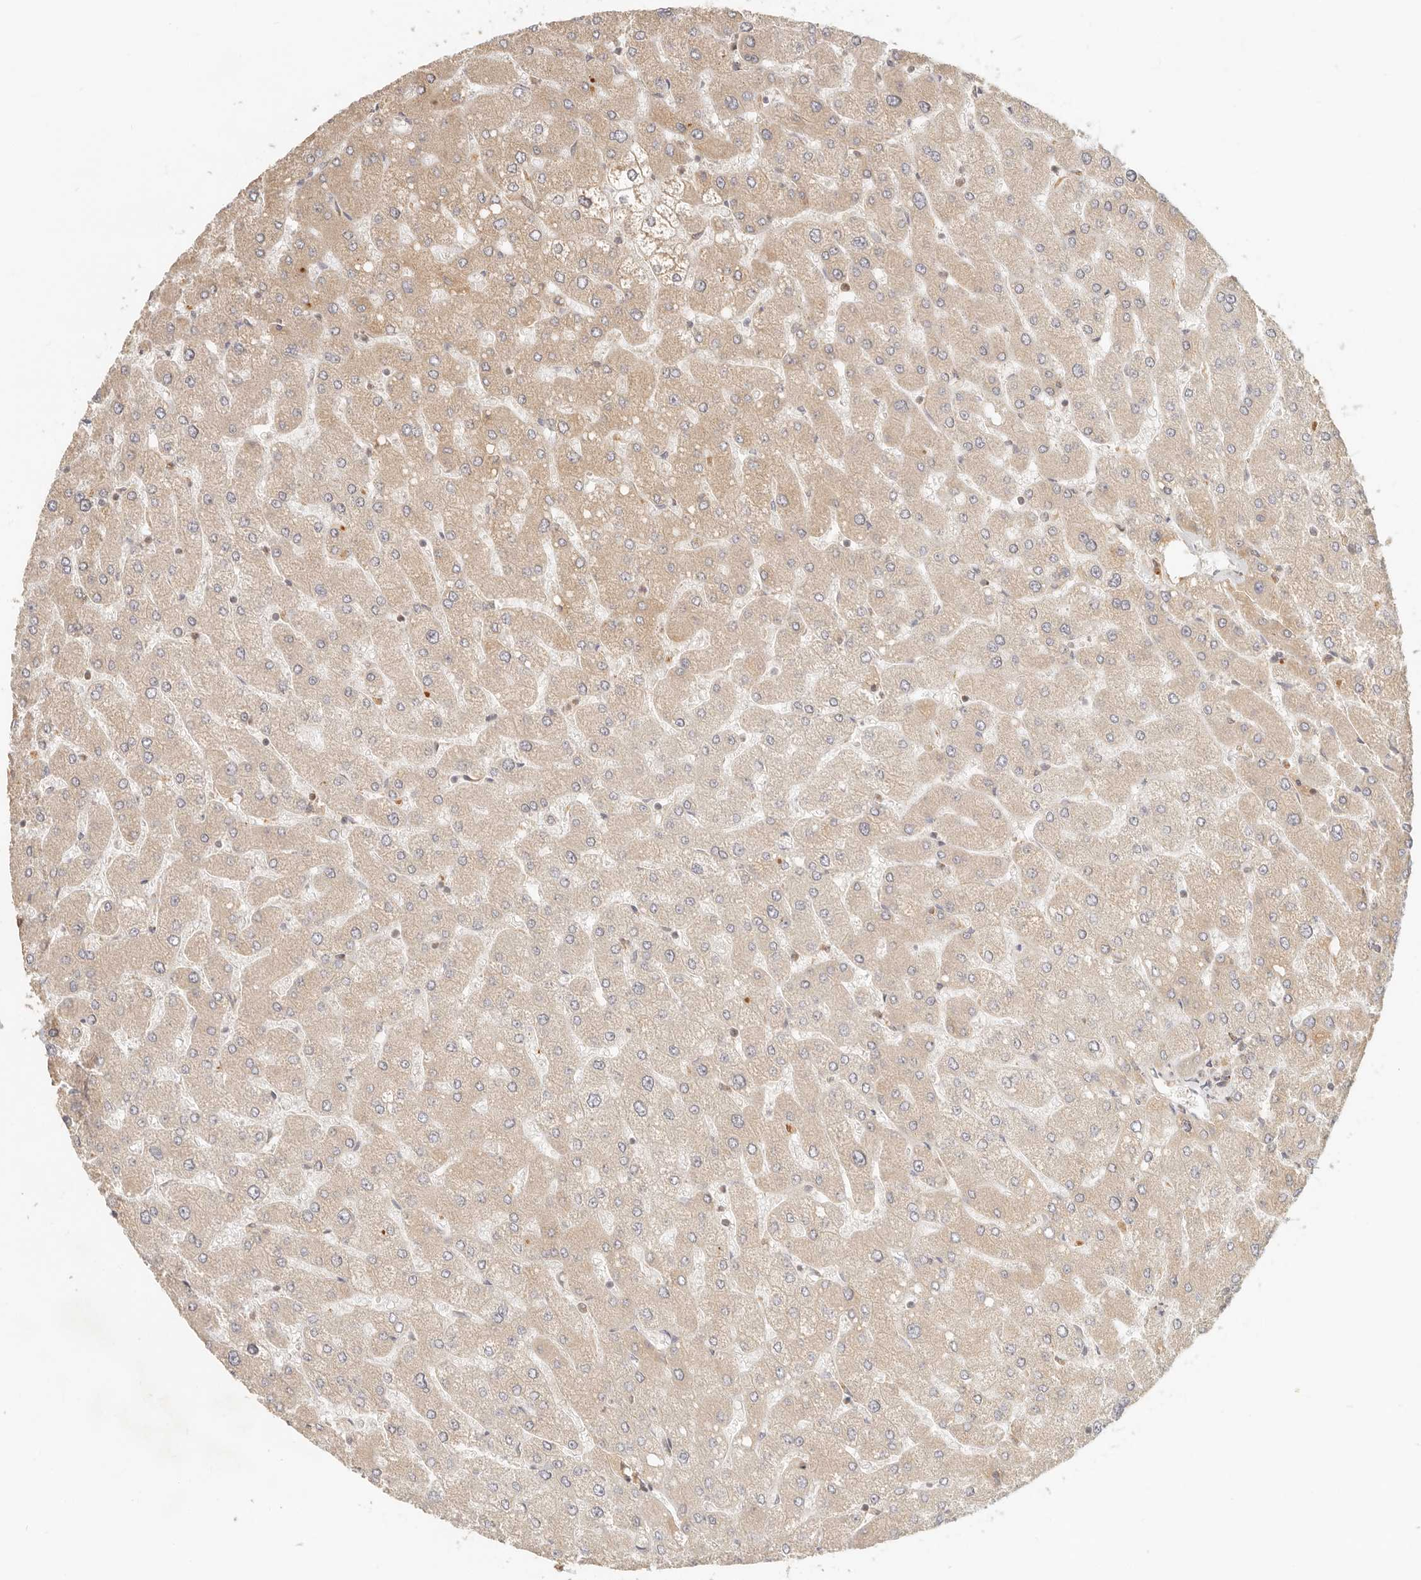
{"staining": {"intensity": "moderate", "quantity": "25%-75%", "location": "cytoplasmic/membranous"}, "tissue": "liver", "cell_type": "Cholangiocytes", "image_type": "normal", "snomed": [{"axis": "morphology", "description": "Normal tissue, NOS"}, {"axis": "topography", "description": "Liver"}], "caption": "This is an image of IHC staining of unremarkable liver, which shows moderate positivity in the cytoplasmic/membranous of cholangiocytes.", "gene": "BAALC", "patient": {"sex": "male", "age": 55}}